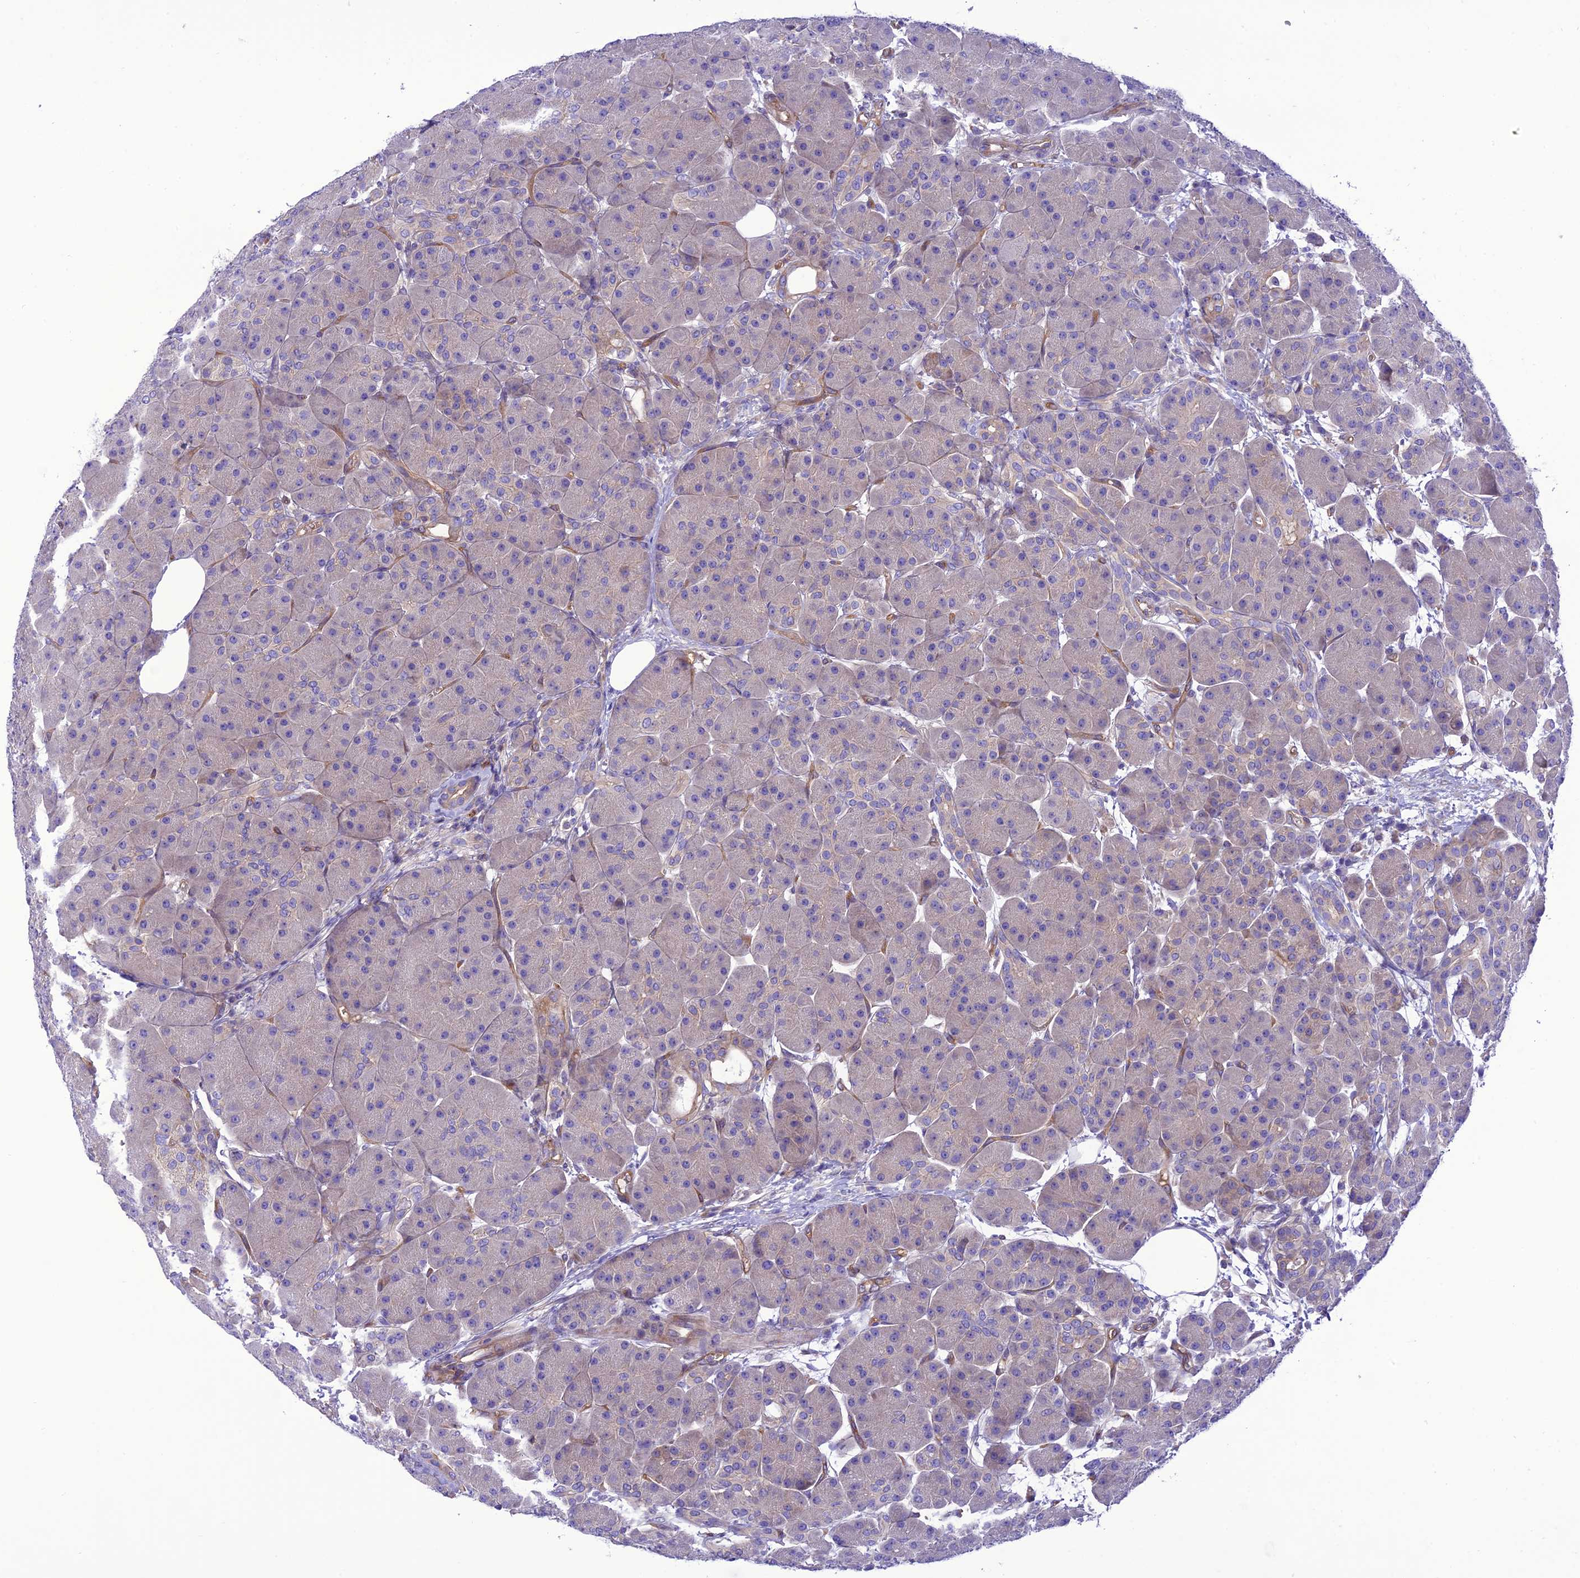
{"staining": {"intensity": "weak", "quantity": "25%-75%", "location": "cytoplasmic/membranous"}, "tissue": "pancreas", "cell_type": "Exocrine glandular cells", "image_type": "normal", "snomed": [{"axis": "morphology", "description": "Normal tissue, NOS"}, {"axis": "topography", "description": "Pancreas"}], "caption": "IHC image of normal pancreas: human pancreas stained using immunohistochemistry demonstrates low levels of weak protein expression localized specifically in the cytoplasmic/membranous of exocrine glandular cells, appearing as a cytoplasmic/membranous brown color.", "gene": "PPFIA3", "patient": {"sex": "male", "age": 63}}